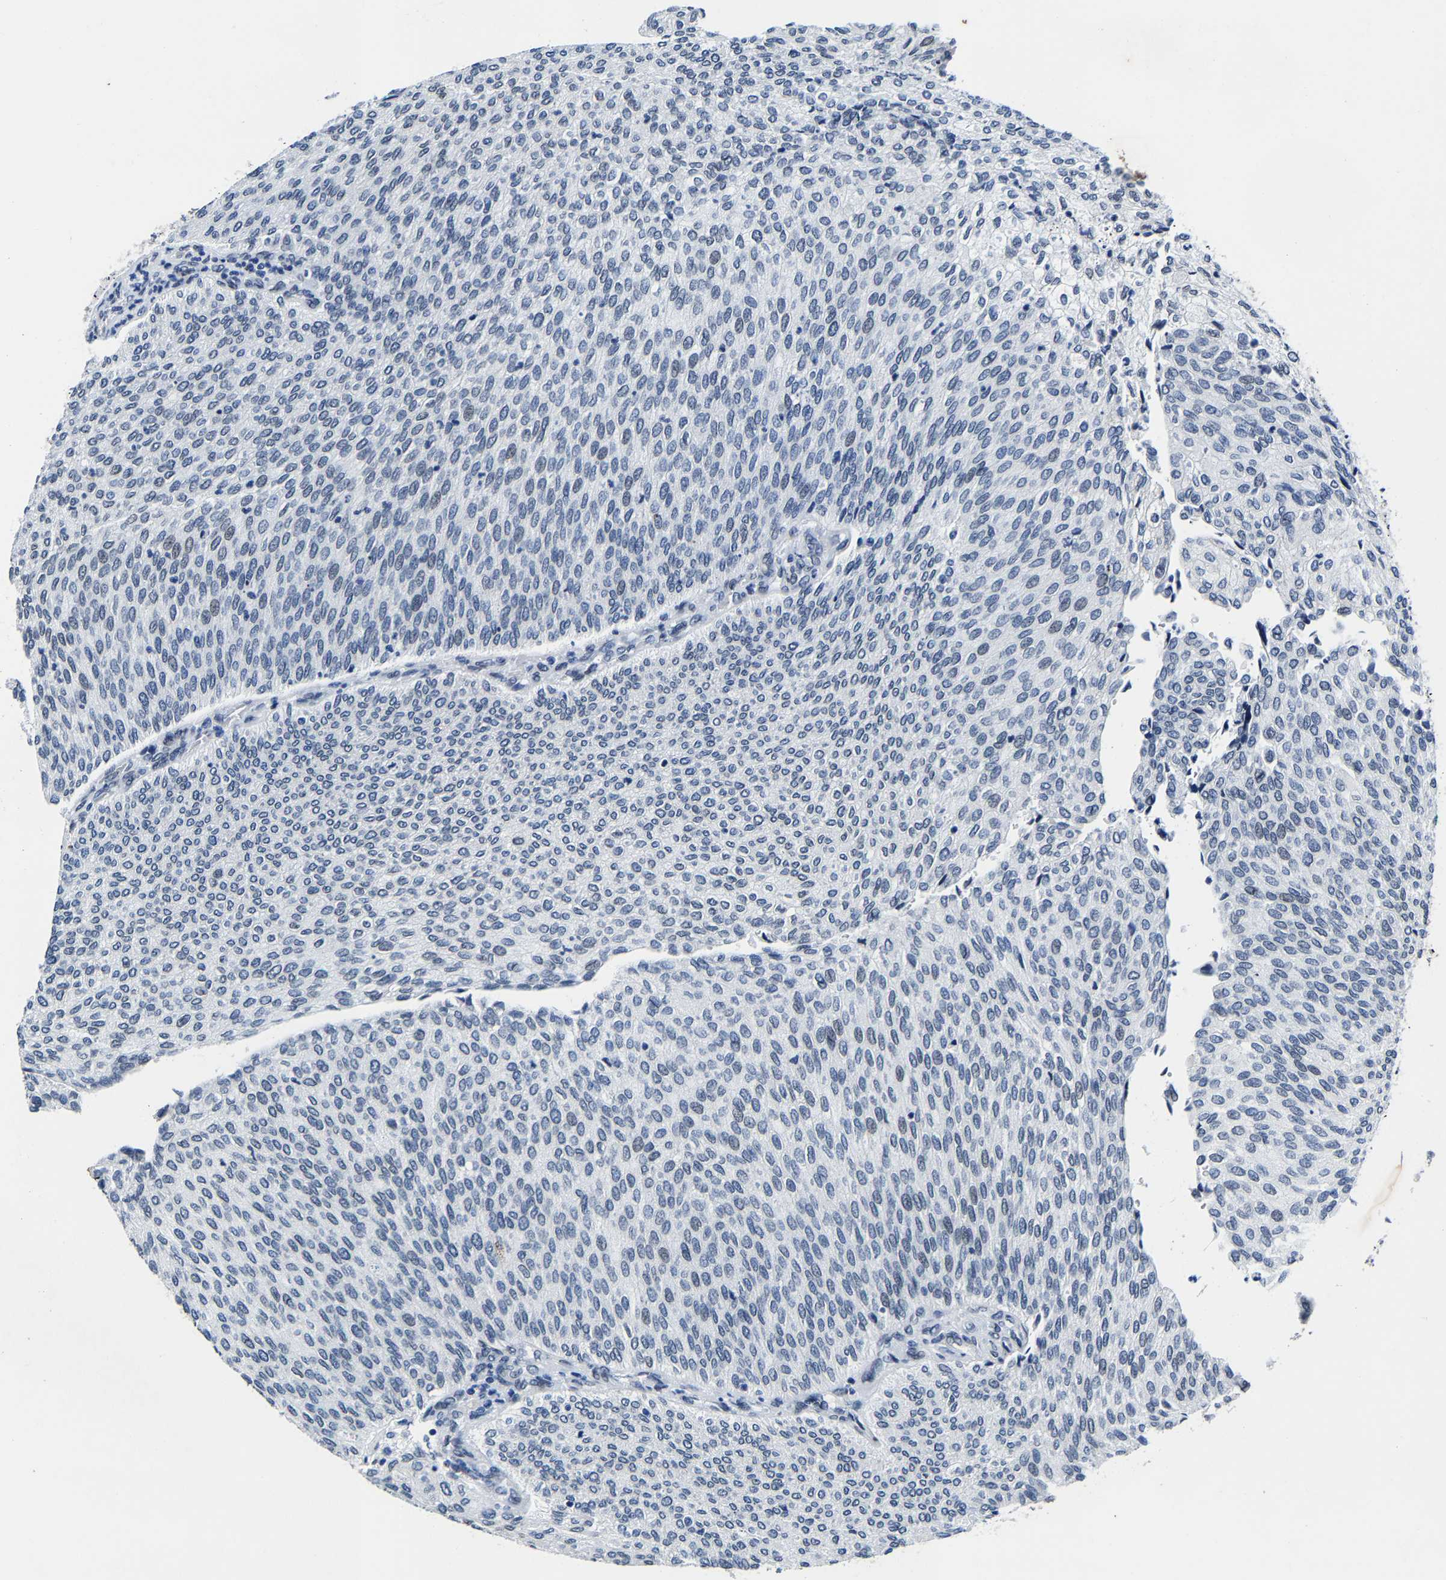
{"staining": {"intensity": "negative", "quantity": "none", "location": "none"}, "tissue": "urothelial cancer", "cell_type": "Tumor cells", "image_type": "cancer", "snomed": [{"axis": "morphology", "description": "Urothelial carcinoma, Low grade"}, {"axis": "topography", "description": "Urinary bladder"}], "caption": "There is no significant expression in tumor cells of urothelial carcinoma (low-grade).", "gene": "UBN2", "patient": {"sex": "female", "age": 79}}